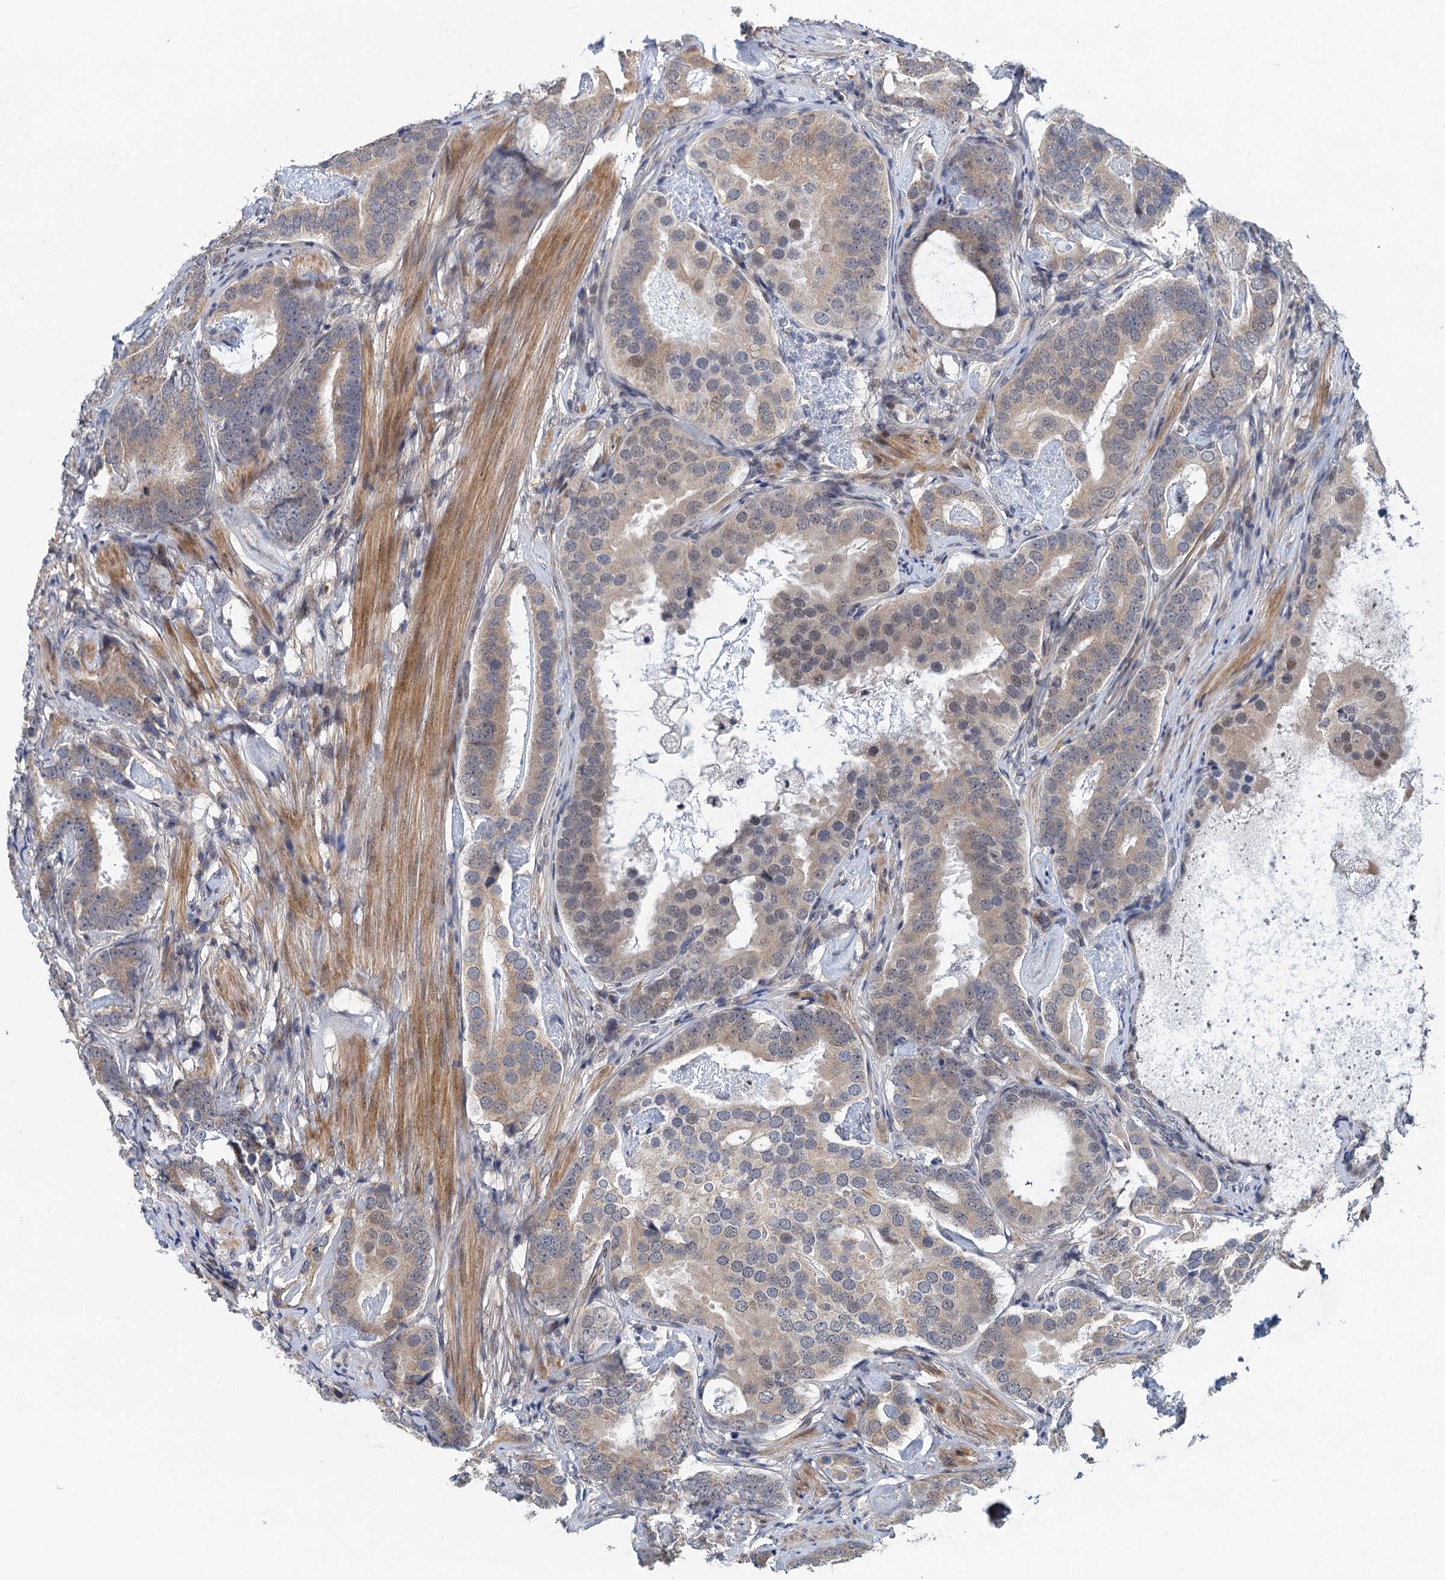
{"staining": {"intensity": "weak", "quantity": "25%-75%", "location": "cytoplasmic/membranous"}, "tissue": "prostate cancer", "cell_type": "Tumor cells", "image_type": "cancer", "snomed": [{"axis": "morphology", "description": "Adenocarcinoma, Low grade"}, {"axis": "topography", "description": "Prostate"}], "caption": "This micrograph demonstrates prostate cancer (adenocarcinoma (low-grade)) stained with IHC to label a protein in brown. The cytoplasmic/membranous of tumor cells show weak positivity for the protein. Nuclei are counter-stained blue.", "gene": "MDM1", "patient": {"sex": "male", "age": 71}}